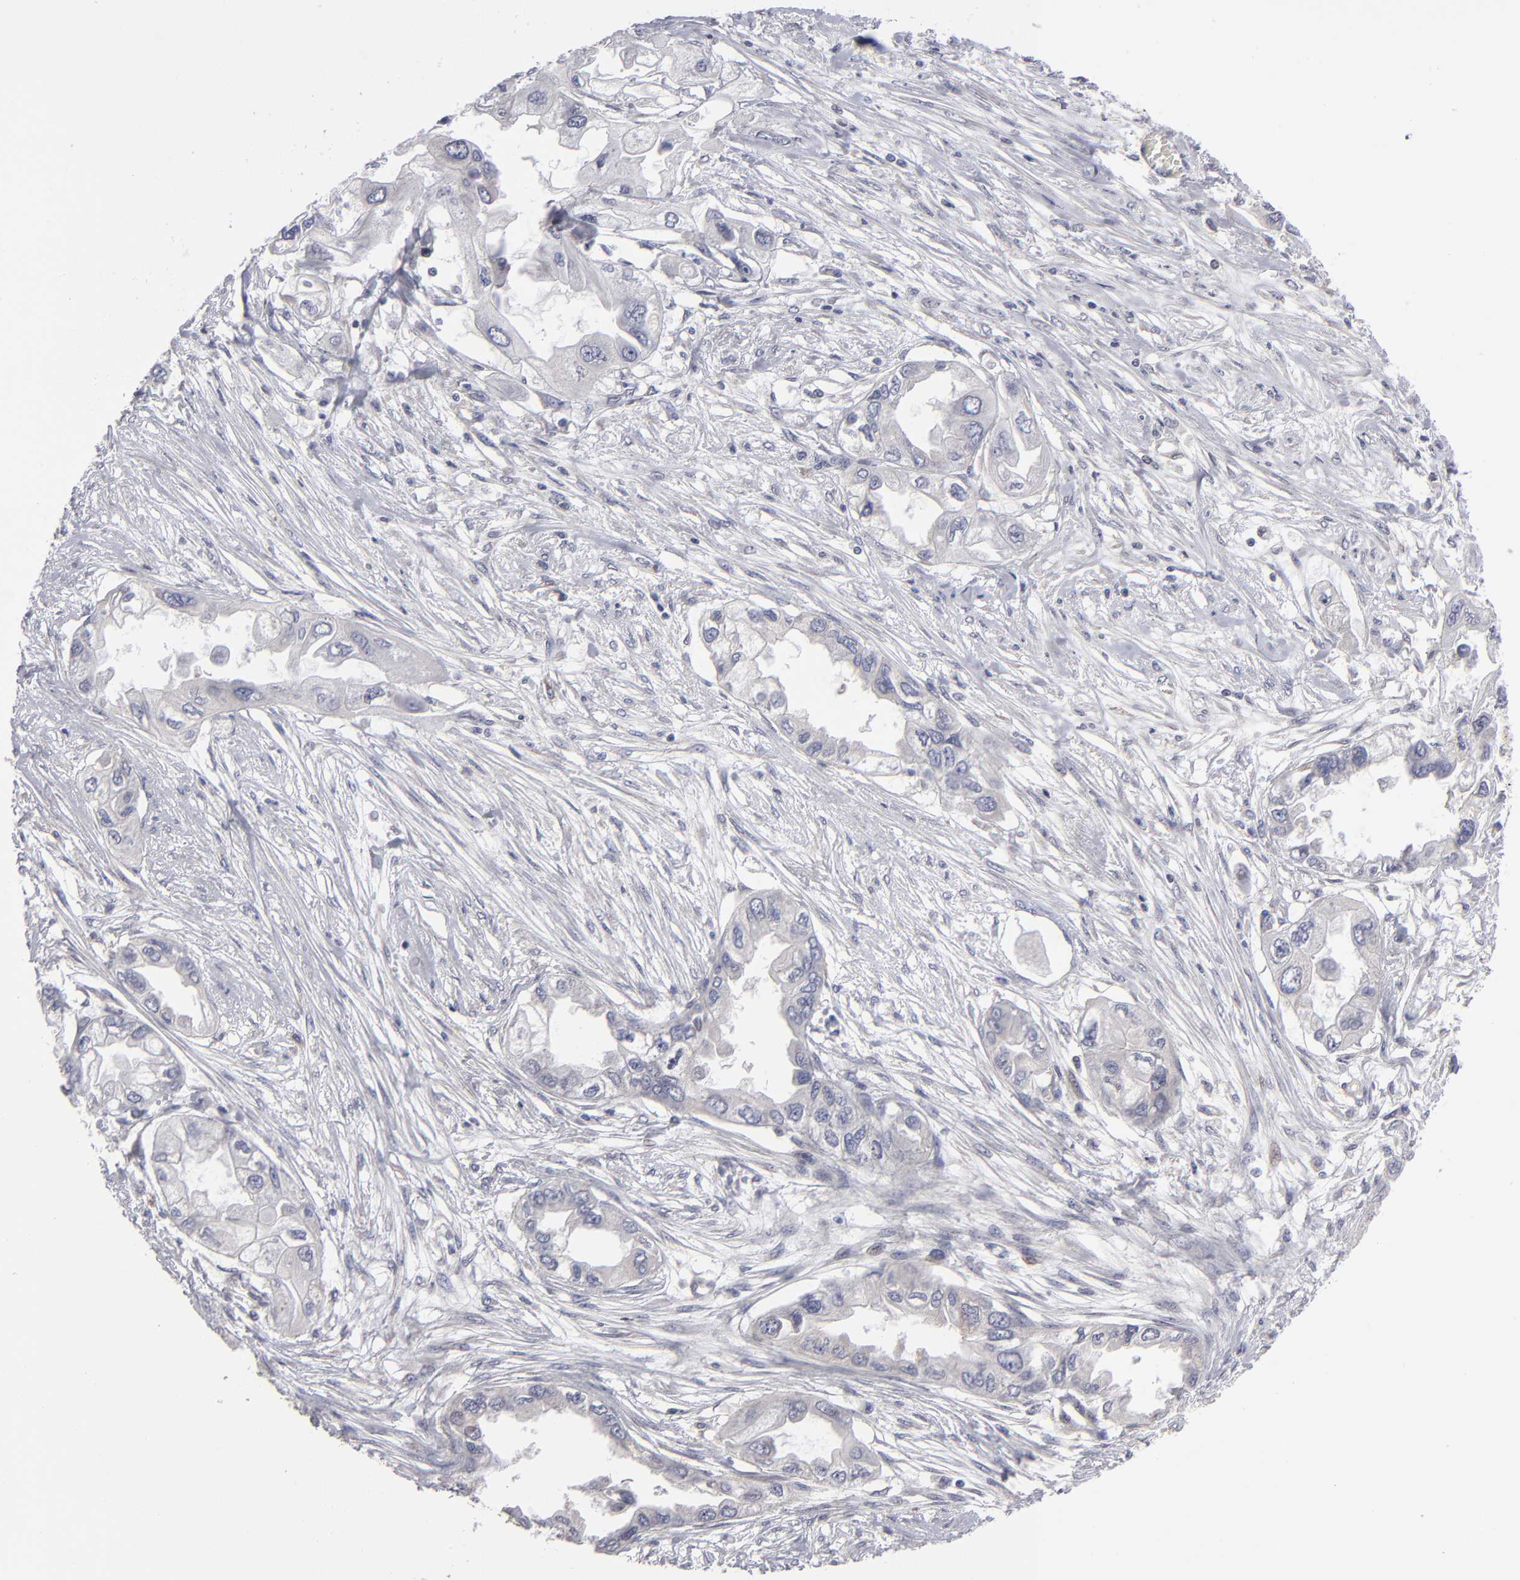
{"staining": {"intensity": "weak", "quantity": "<25%", "location": "cytoplasmic/membranous"}, "tissue": "endometrial cancer", "cell_type": "Tumor cells", "image_type": "cancer", "snomed": [{"axis": "morphology", "description": "Adenocarcinoma, NOS"}, {"axis": "topography", "description": "Endometrium"}], "caption": "Immunohistochemistry (IHC) of human endometrial cancer reveals no staining in tumor cells. (IHC, brightfield microscopy, high magnification).", "gene": "CEP97", "patient": {"sex": "female", "age": 67}}